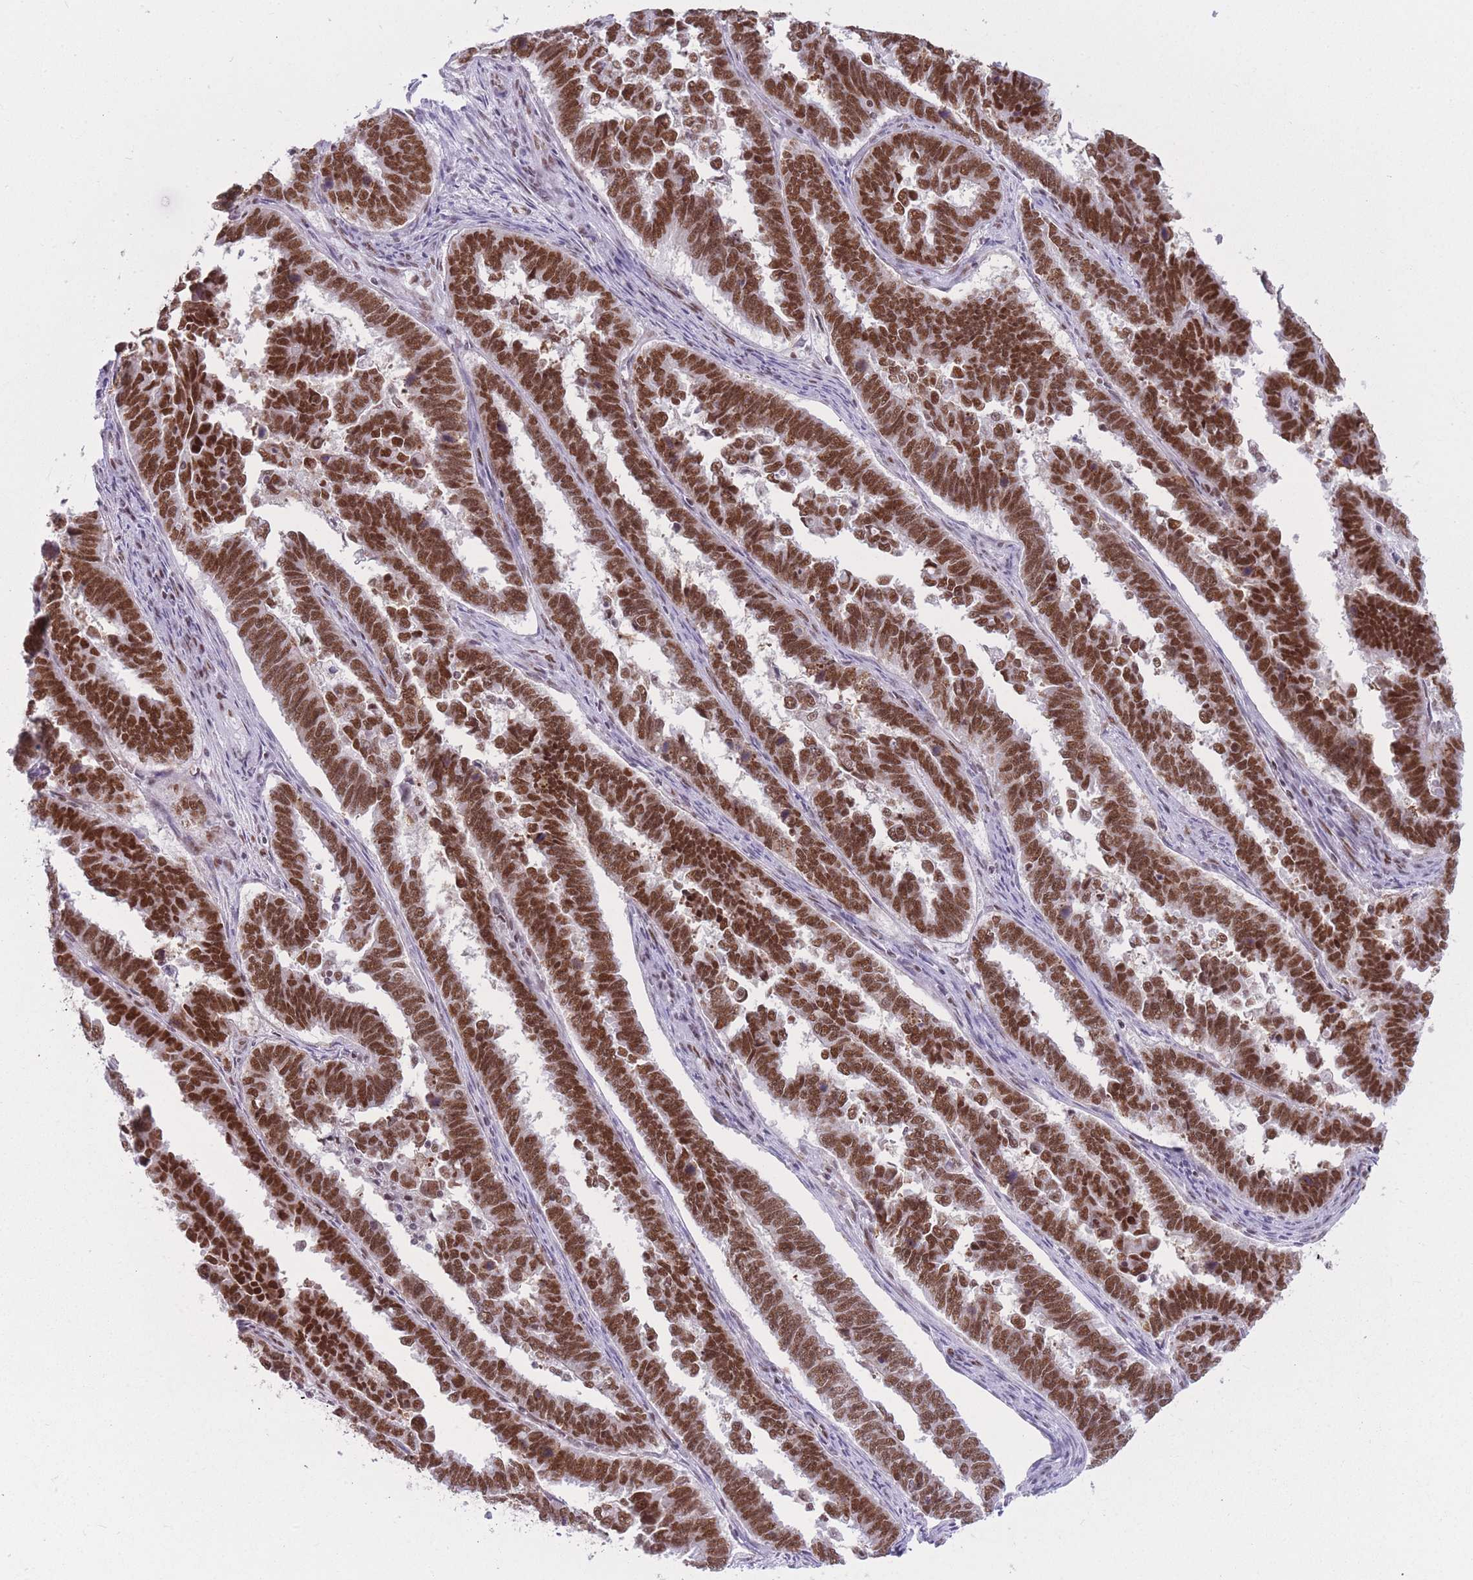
{"staining": {"intensity": "strong", "quantity": ">75%", "location": "nuclear"}, "tissue": "endometrial cancer", "cell_type": "Tumor cells", "image_type": "cancer", "snomed": [{"axis": "morphology", "description": "Adenocarcinoma, NOS"}, {"axis": "topography", "description": "Endometrium"}], "caption": "This histopathology image exhibits immunohistochemistry staining of human endometrial cancer (adenocarcinoma), with high strong nuclear positivity in approximately >75% of tumor cells.", "gene": "HNRNPUL1", "patient": {"sex": "female", "age": 75}}